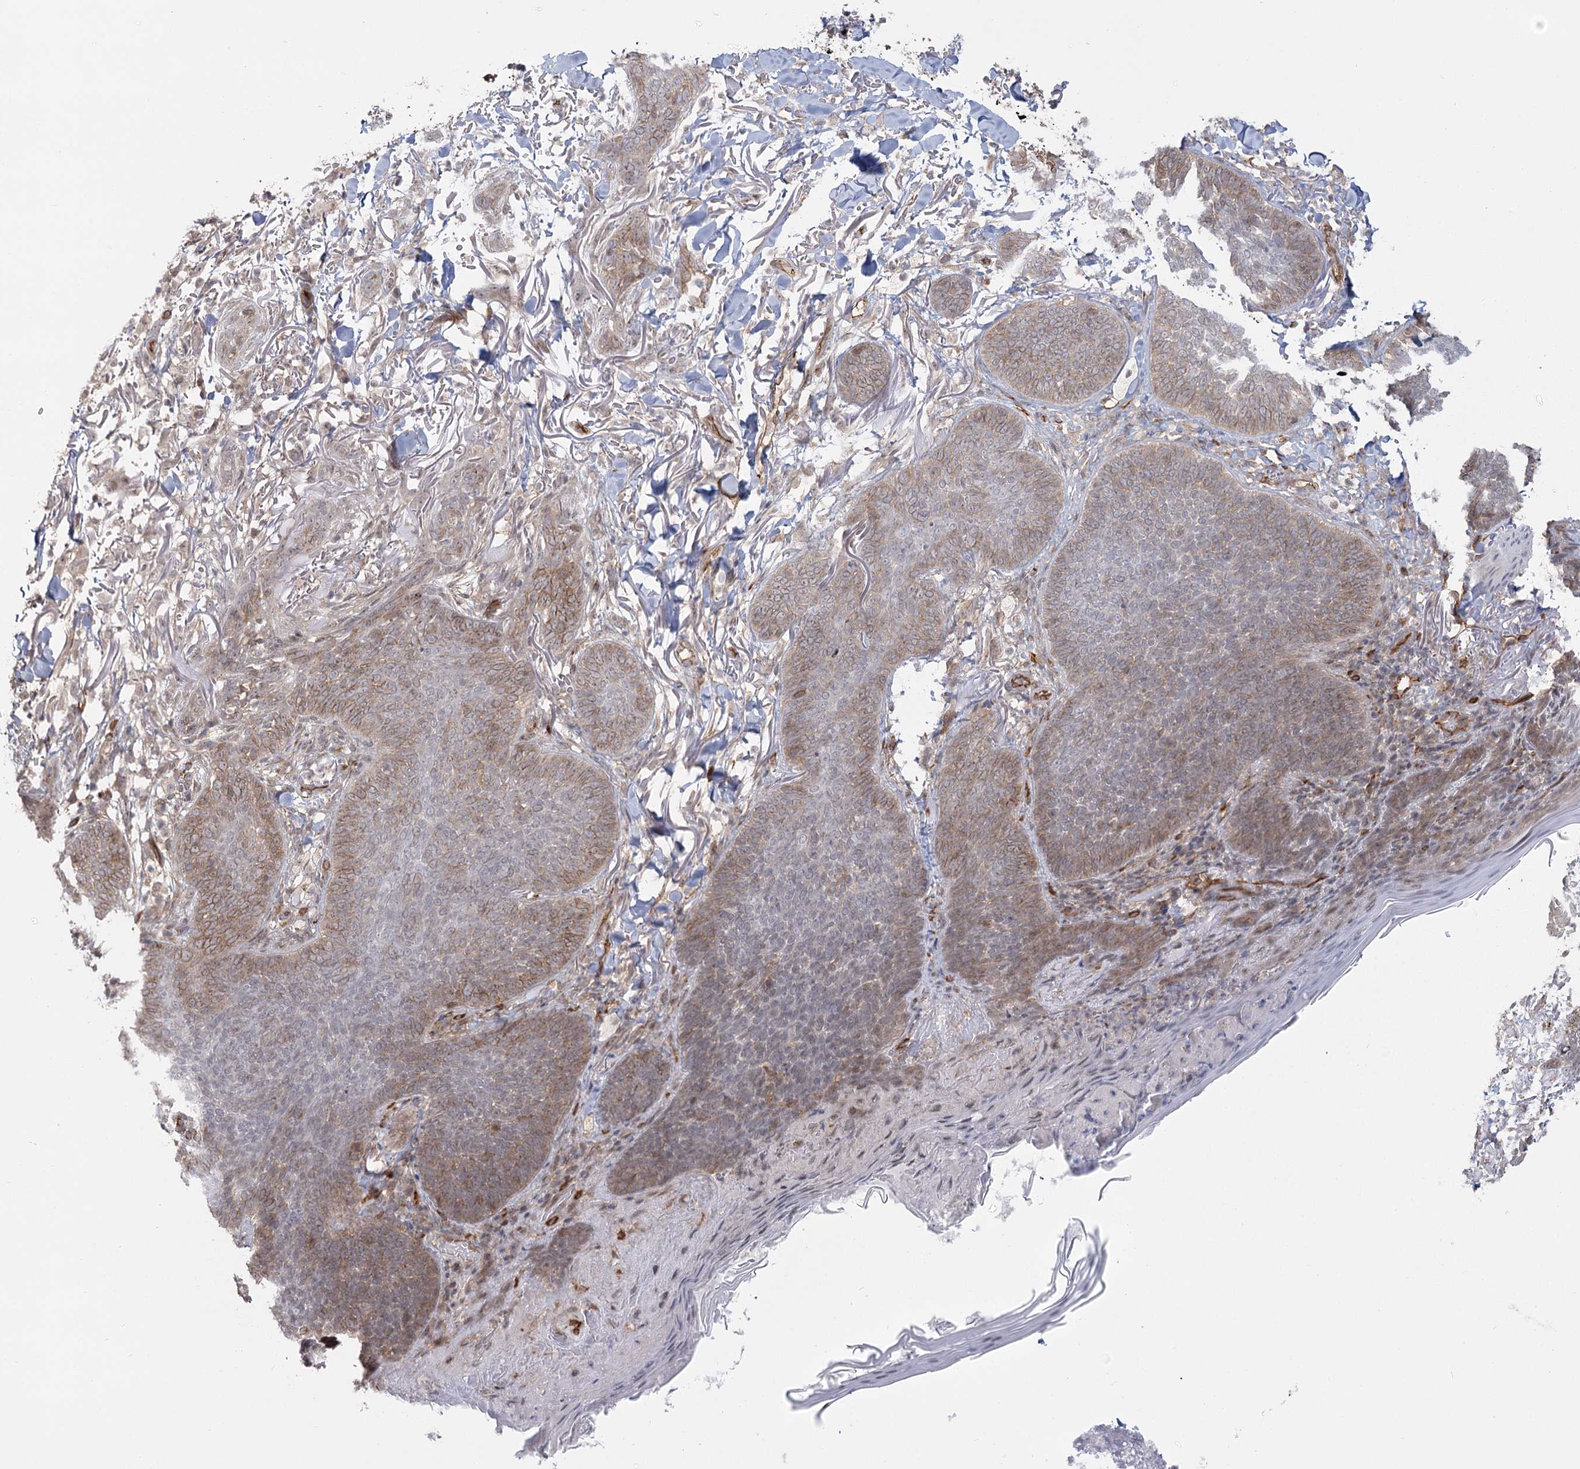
{"staining": {"intensity": "weak", "quantity": "<25%", "location": "cytoplasmic/membranous"}, "tissue": "skin cancer", "cell_type": "Tumor cells", "image_type": "cancer", "snomed": [{"axis": "morphology", "description": "Basal cell carcinoma"}, {"axis": "topography", "description": "Skin"}], "caption": "Immunohistochemistry photomicrograph of skin cancer (basal cell carcinoma) stained for a protein (brown), which displays no positivity in tumor cells.", "gene": "RPP14", "patient": {"sex": "male", "age": 85}}